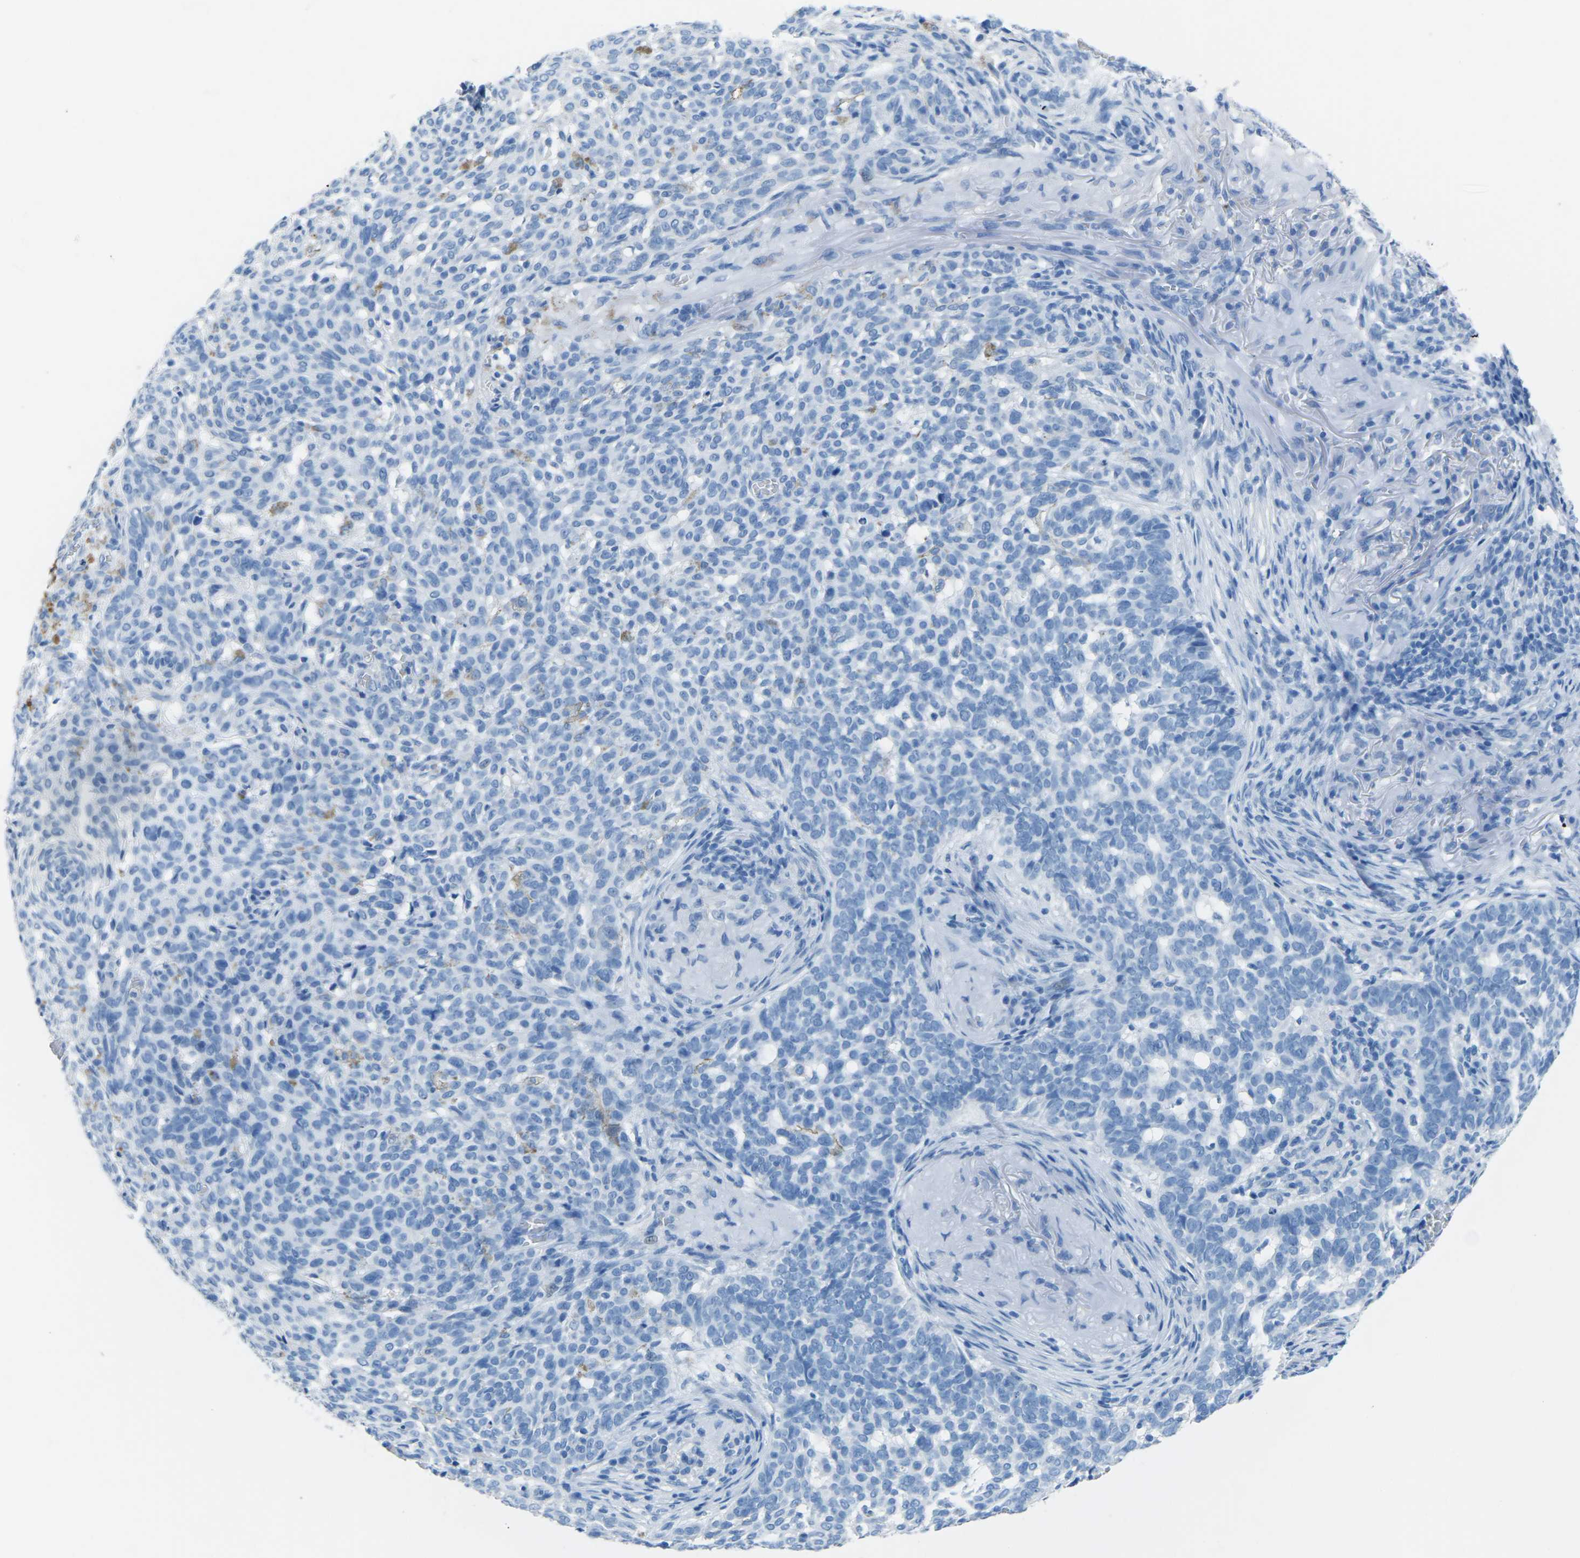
{"staining": {"intensity": "negative", "quantity": "none", "location": "none"}, "tissue": "skin cancer", "cell_type": "Tumor cells", "image_type": "cancer", "snomed": [{"axis": "morphology", "description": "Basal cell carcinoma"}, {"axis": "topography", "description": "Skin"}], "caption": "Tumor cells are negative for brown protein staining in skin cancer.", "gene": "MYH8", "patient": {"sex": "male", "age": 85}}